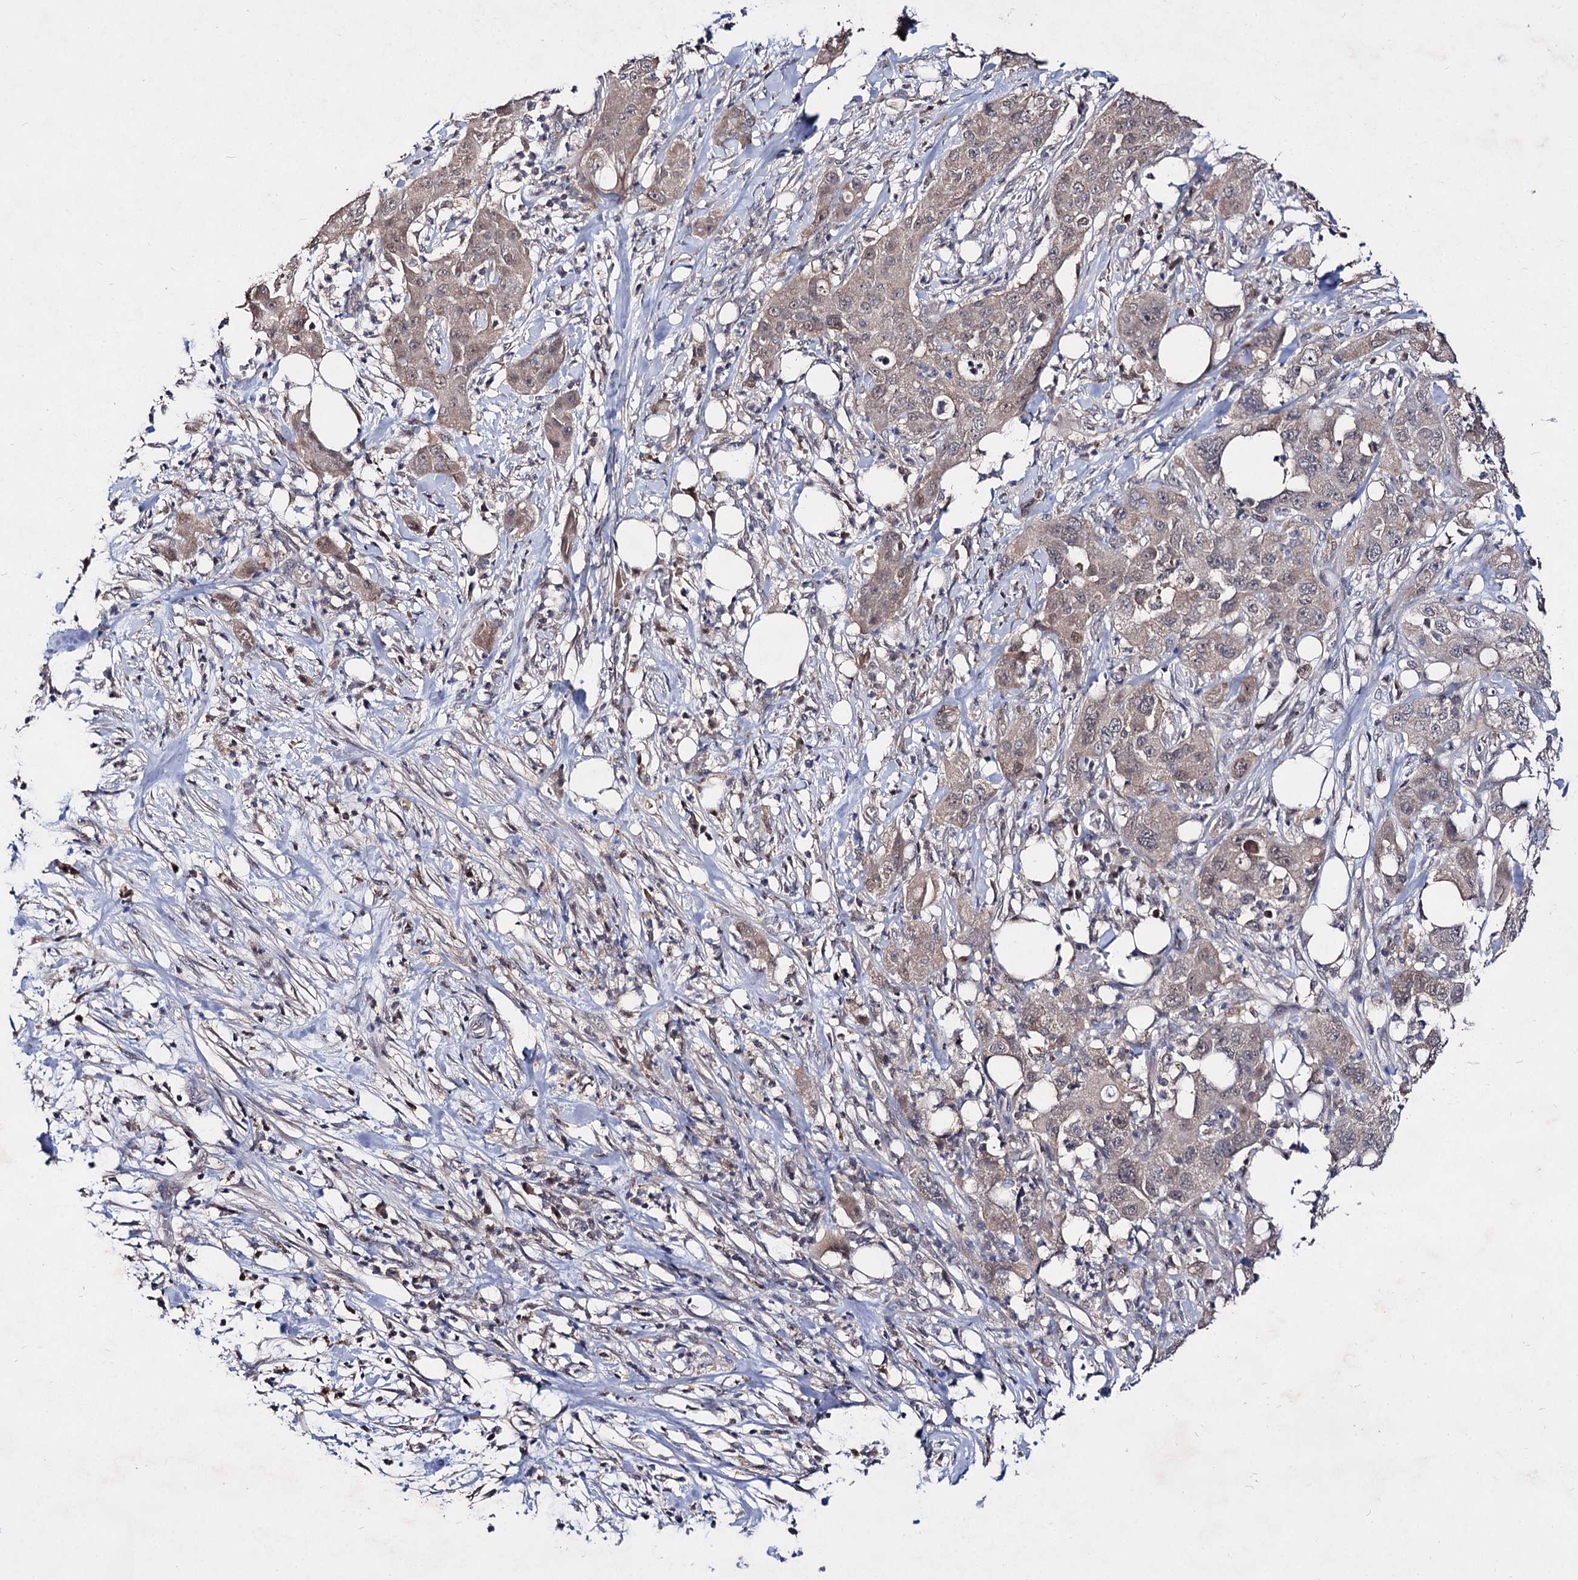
{"staining": {"intensity": "weak", "quantity": ">75%", "location": "cytoplasmic/membranous"}, "tissue": "pancreatic cancer", "cell_type": "Tumor cells", "image_type": "cancer", "snomed": [{"axis": "morphology", "description": "Adenocarcinoma, NOS"}, {"axis": "topography", "description": "Pancreas"}], "caption": "The image exhibits a brown stain indicating the presence of a protein in the cytoplasmic/membranous of tumor cells in adenocarcinoma (pancreatic). (brown staining indicates protein expression, while blue staining denotes nuclei).", "gene": "ACTR6", "patient": {"sex": "female", "age": 78}}